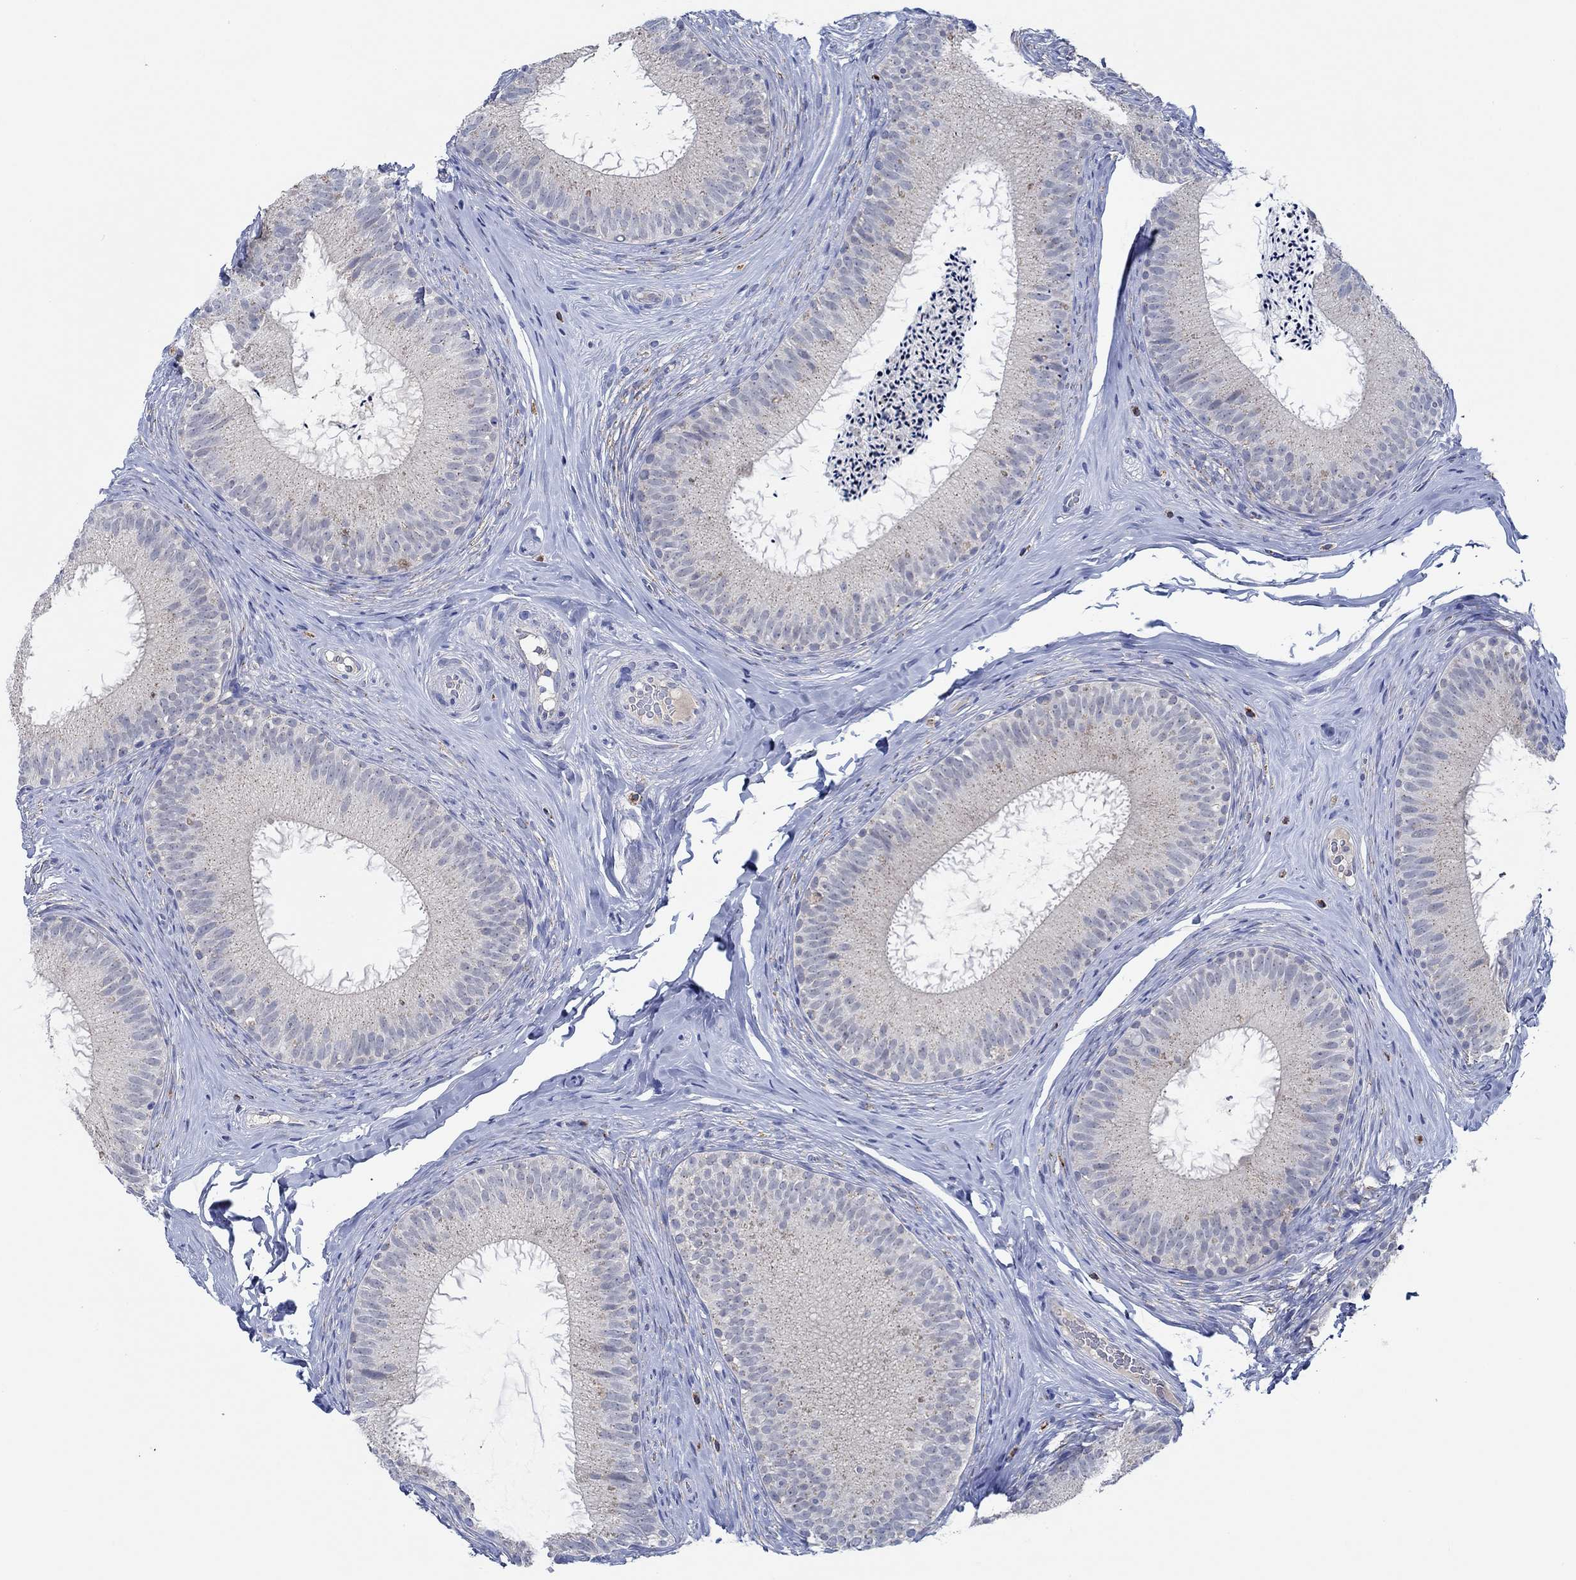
{"staining": {"intensity": "negative", "quantity": "none", "location": "none"}, "tissue": "epididymis", "cell_type": "Glandular cells", "image_type": "normal", "snomed": [{"axis": "morphology", "description": "Normal tissue, NOS"}, {"axis": "morphology", "description": "Carcinoma, Embryonal, NOS"}, {"axis": "topography", "description": "Testis"}, {"axis": "topography", "description": "Epididymis"}], "caption": "DAB (3,3'-diaminobenzidine) immunohistochemical staining of unremarkable human epididymis shows no significant staining in glandular cells. Brightfield microscopy of IHC stained with DAB (brown) and hematoxylin (blue), captured at high magnification.", "gene": "CPM", "patient": {"sex": "male", "age": 24}}